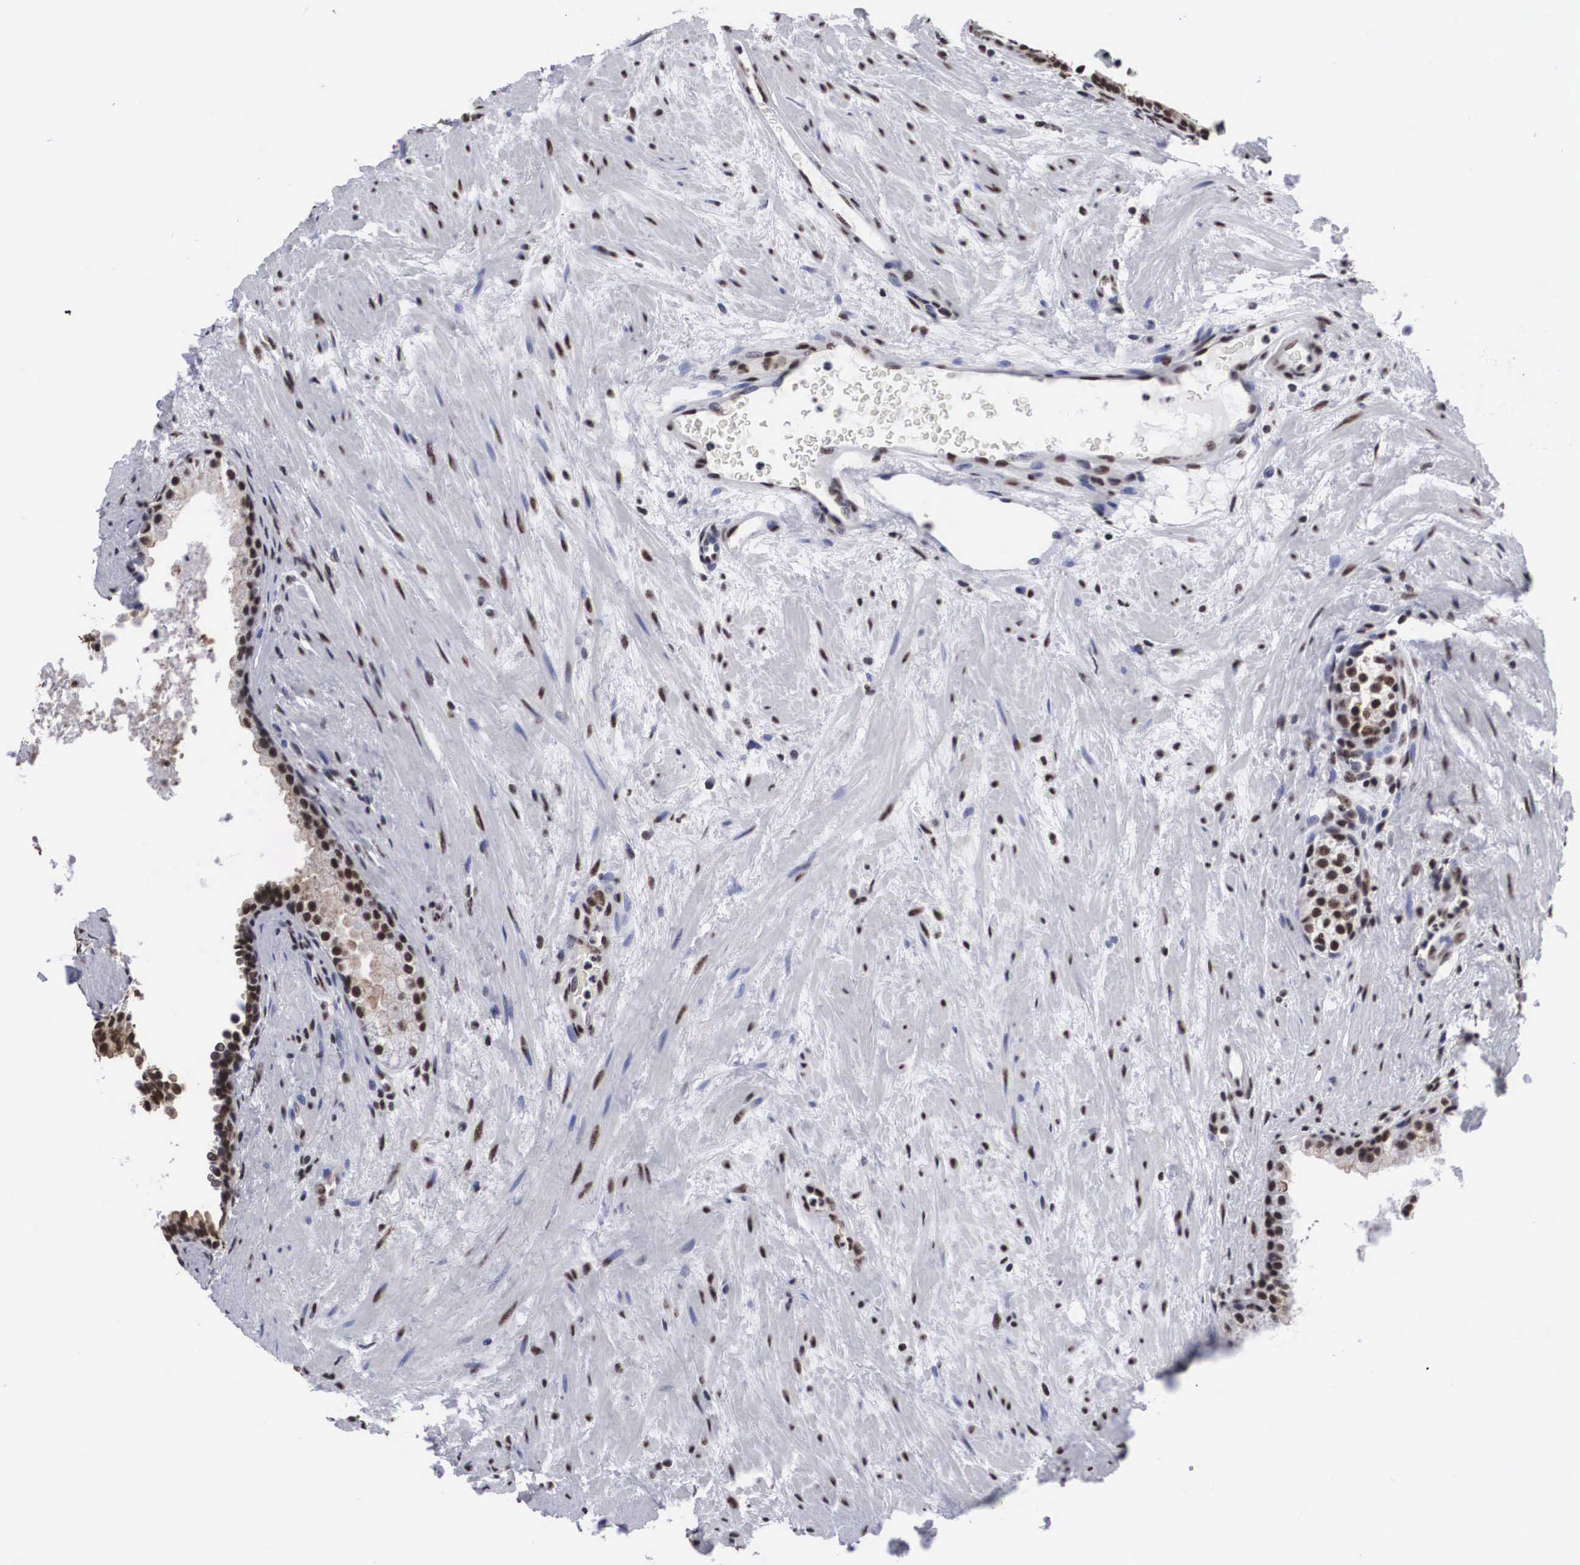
{"staining": {"intensity": "moderate", "quantity": ">75%", "location": "nuclear"}, "tissue": "prostate", "cell_type": "Glandular cells", "image_type": "normal", "snomed": [{"axis": "morphology", "description": "Normal tissue, NOS"}, {"axis": "topography", "description": "Prostate"}], "caption": "Protein expression analysis of benign prostate shows moderate nuclear expression in about >75% of glandular cells. (IHC, brightfield microscopy, high magnification).", "gene": "ACIN1", "patient": {"sex": "male", "age": 65}}